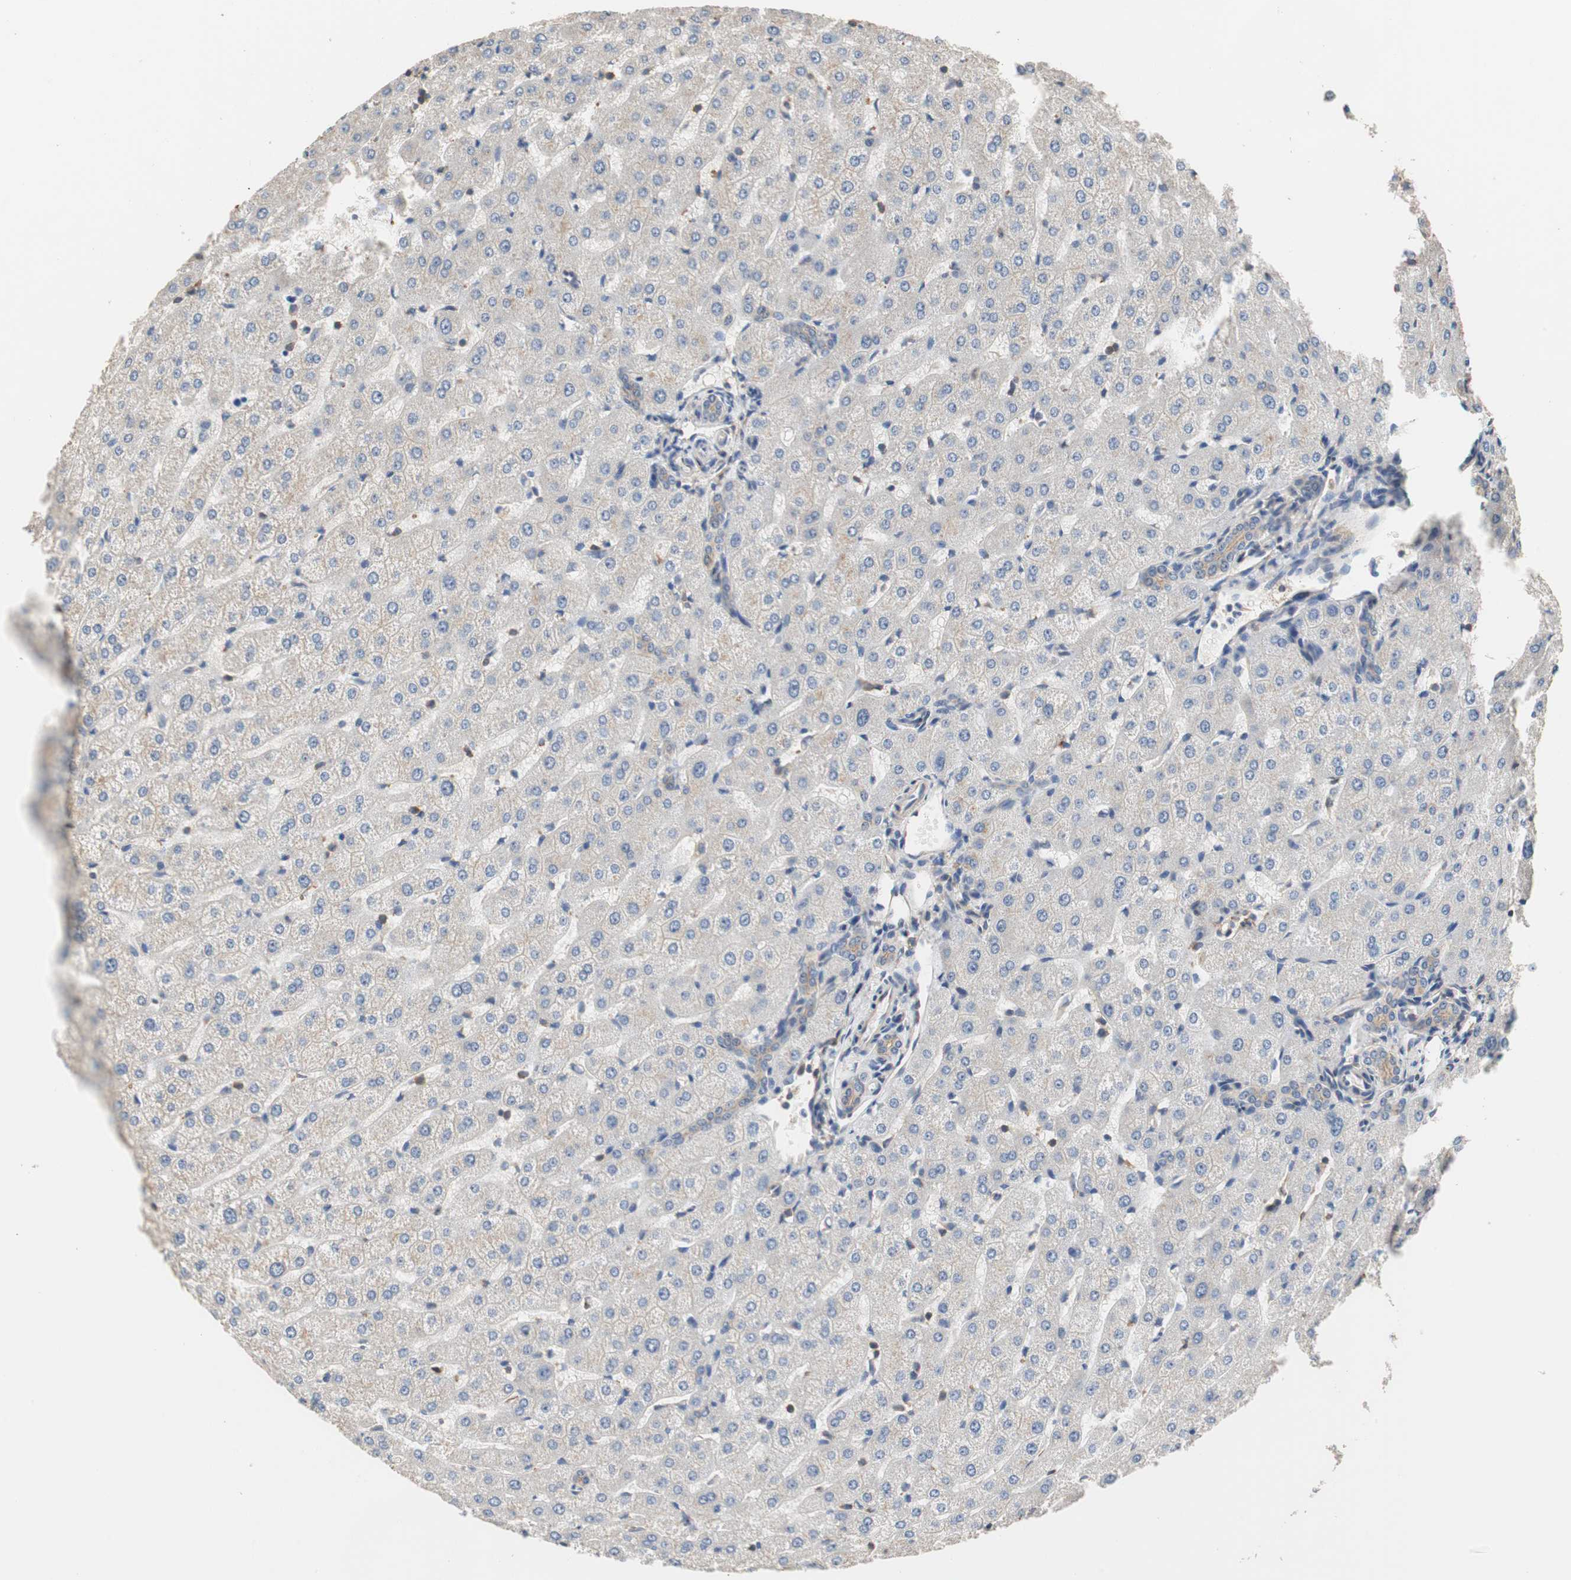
{"staining": {"intensity": "moderate", "quantity": ">75%", "location": "cytoplasmic/membranous"}, "tissue": "liver", "cell_type": "Cholangiocytes", "image_type": "normal", "snomed": [{"axis": "morphology", "description": "Normal tissue, NOS"}, {"axis": "morphology", "description": "Fibrosis, NOS"}, {"axis": "topography", "description": "Liver"}], "caption": "The image demonstrates staining of normal liver, revealing moderate cytoplasmic/membranous protein expression (brown color) within cholangiocytes.", "gene": "MAP4K2", "patient": {"sex": "female", "age": 29}}